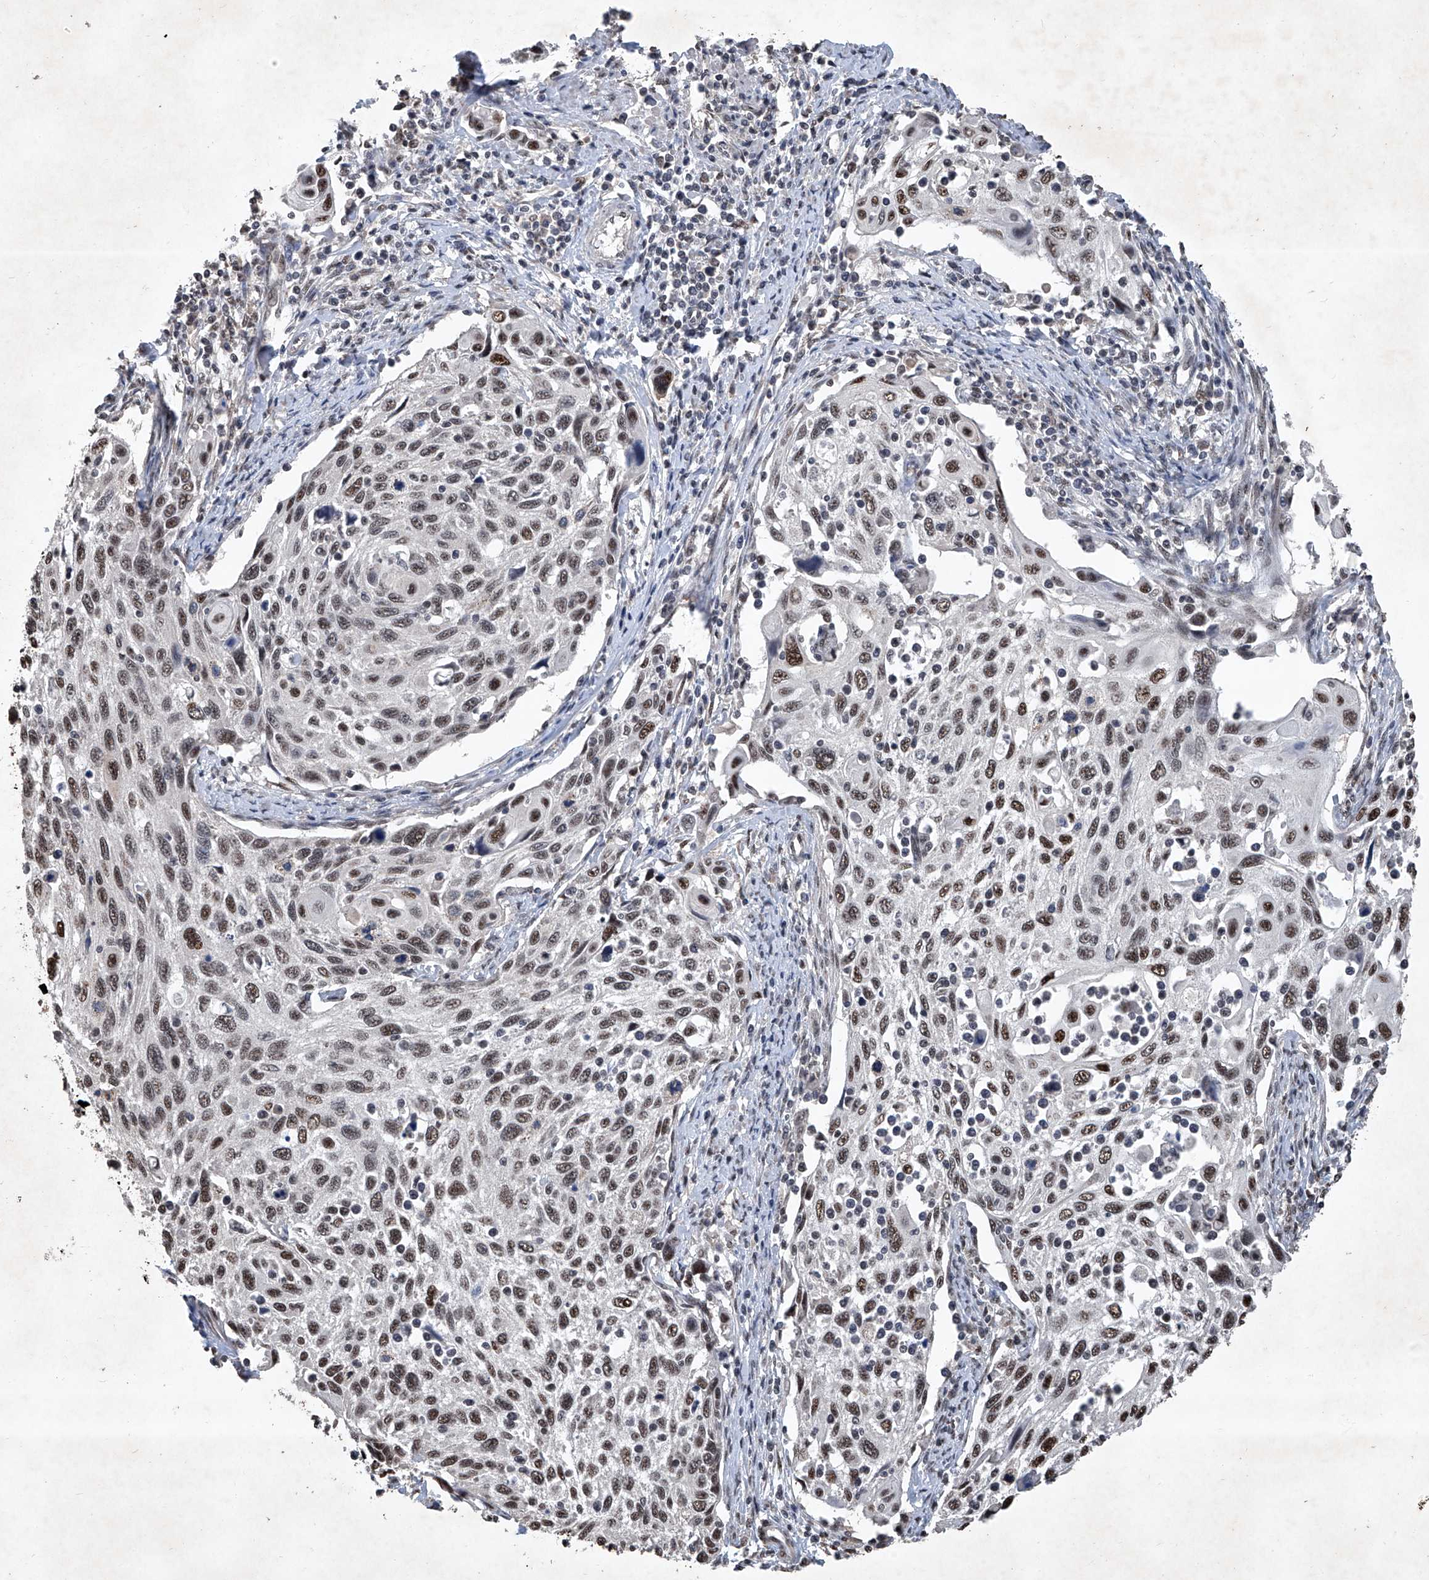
{"staining": {"intensity": "moderate", "quantity": ">75%", "location": "nuclear"}, "tissue": "cervical cancer", "cell_type": "Tumor cells", "image_type": "cancer", "snomed": [{"axis": "morphology", "description": "Squamous cell carcinoma, NOS"}, {"axis": "topography", "description": "Cervix"}], "caption": "The immunohistochemical stain shows moderate nuclear staining in tumor cells of cervical squamous cell carcinoma tissue. (DAB (3,3'-diaminobenzidine) IHC with brightfield microscopy, high magnification).", "gene": "DDX39B", "patient": {"sex": "female", "age": 70}}